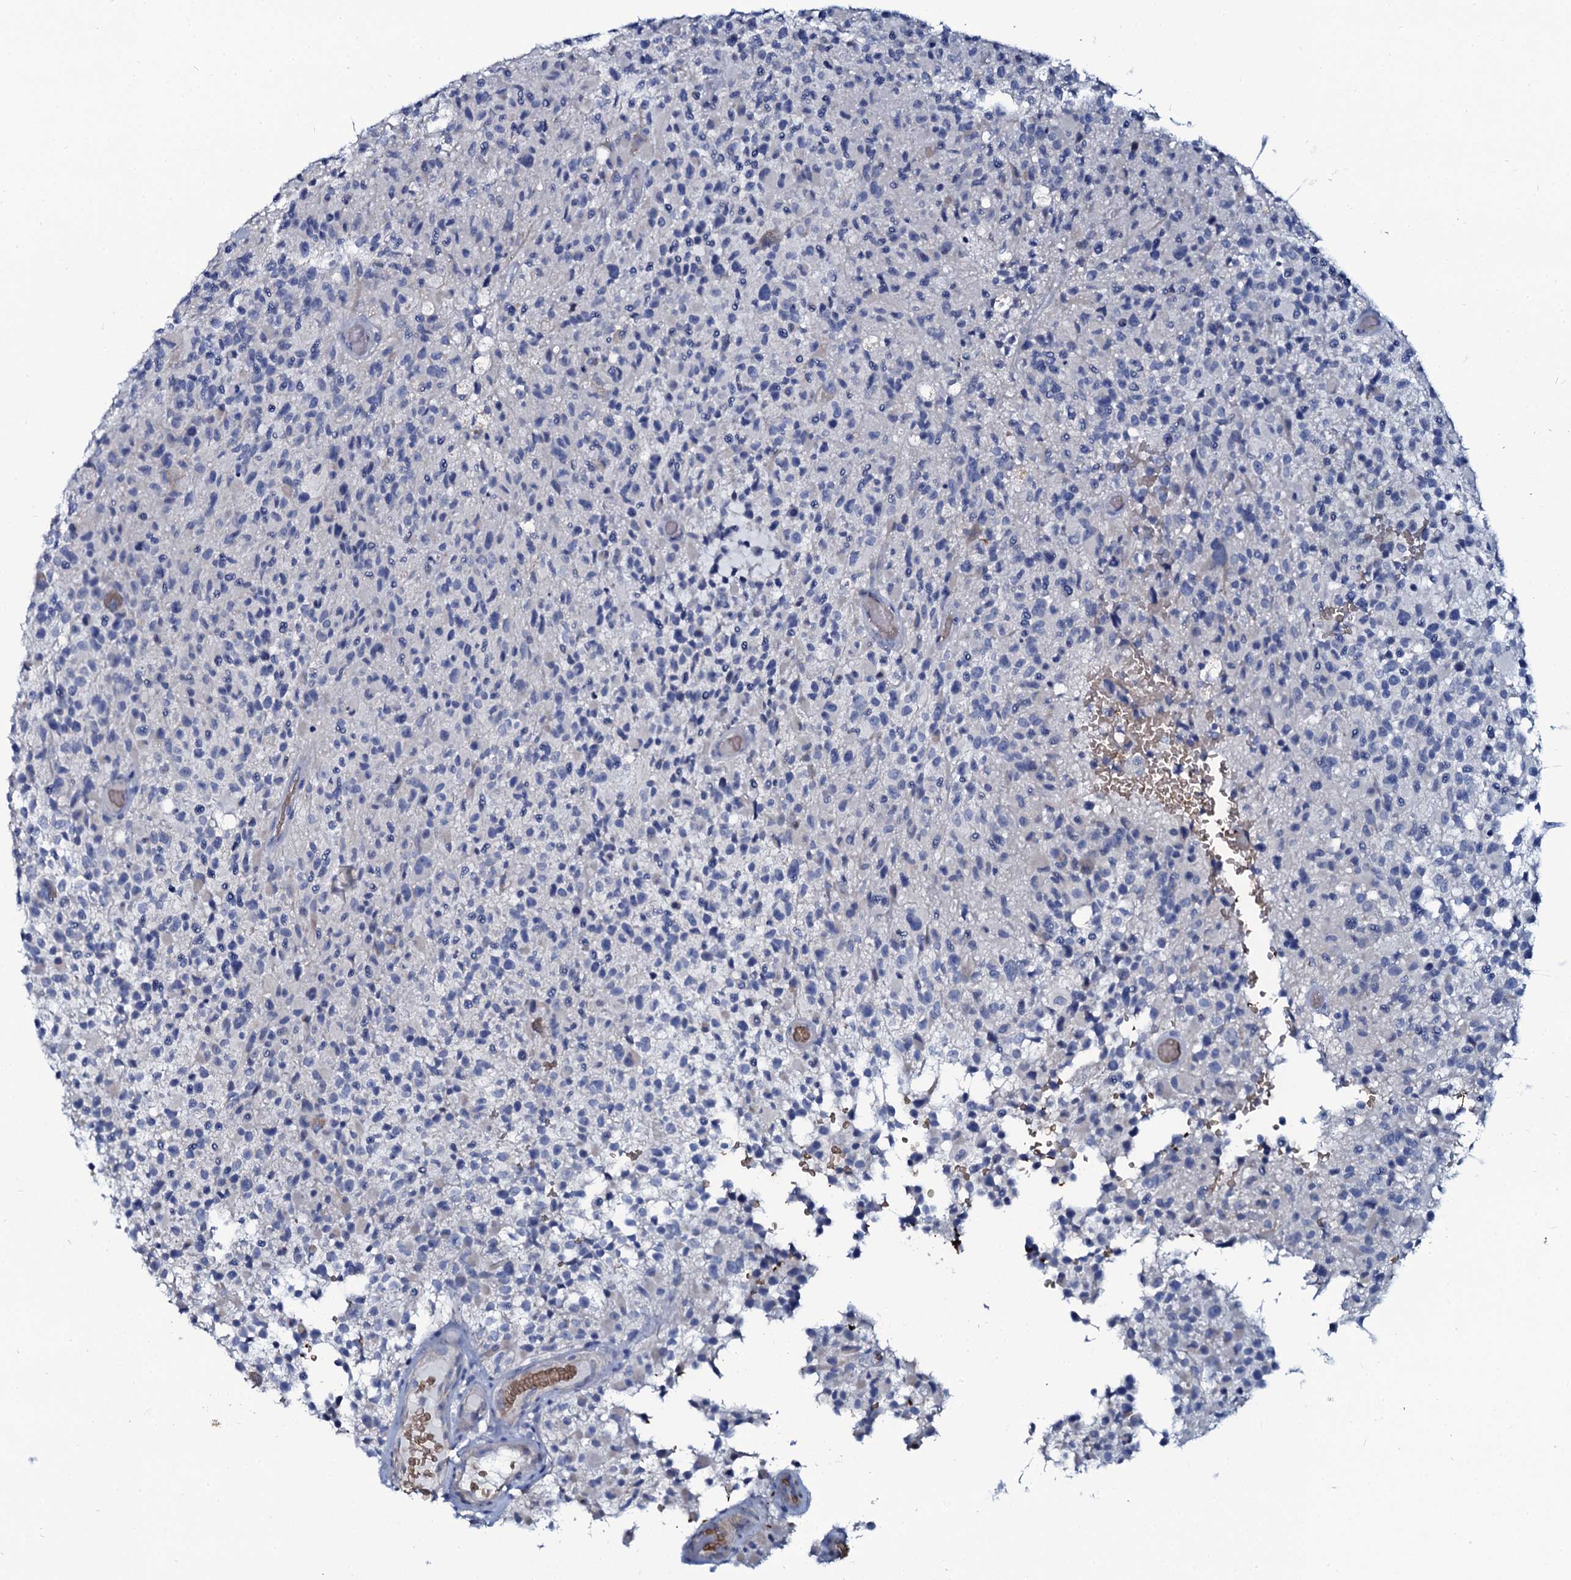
{"staining": {"intensity": "negative", "quantity": "none", "location": "none"}, "tissue": "glioma", "cell_type": "Tumor cells", "image_type": "cancer", "snomed": [{"axis": "morphology", "description": "Glioma, malignant, High grade"}, {"axis": "morphology", "description": "Glioblastoma, NOS"}, {"axis": "topography", "description": "Brain"}], "caption": "Immunohistochemistry (IHC) of human glioblastoma reveals no expression in tumor cells.", "gene": "C10orf88", "patient": {"sex": "male", "age": 60}}